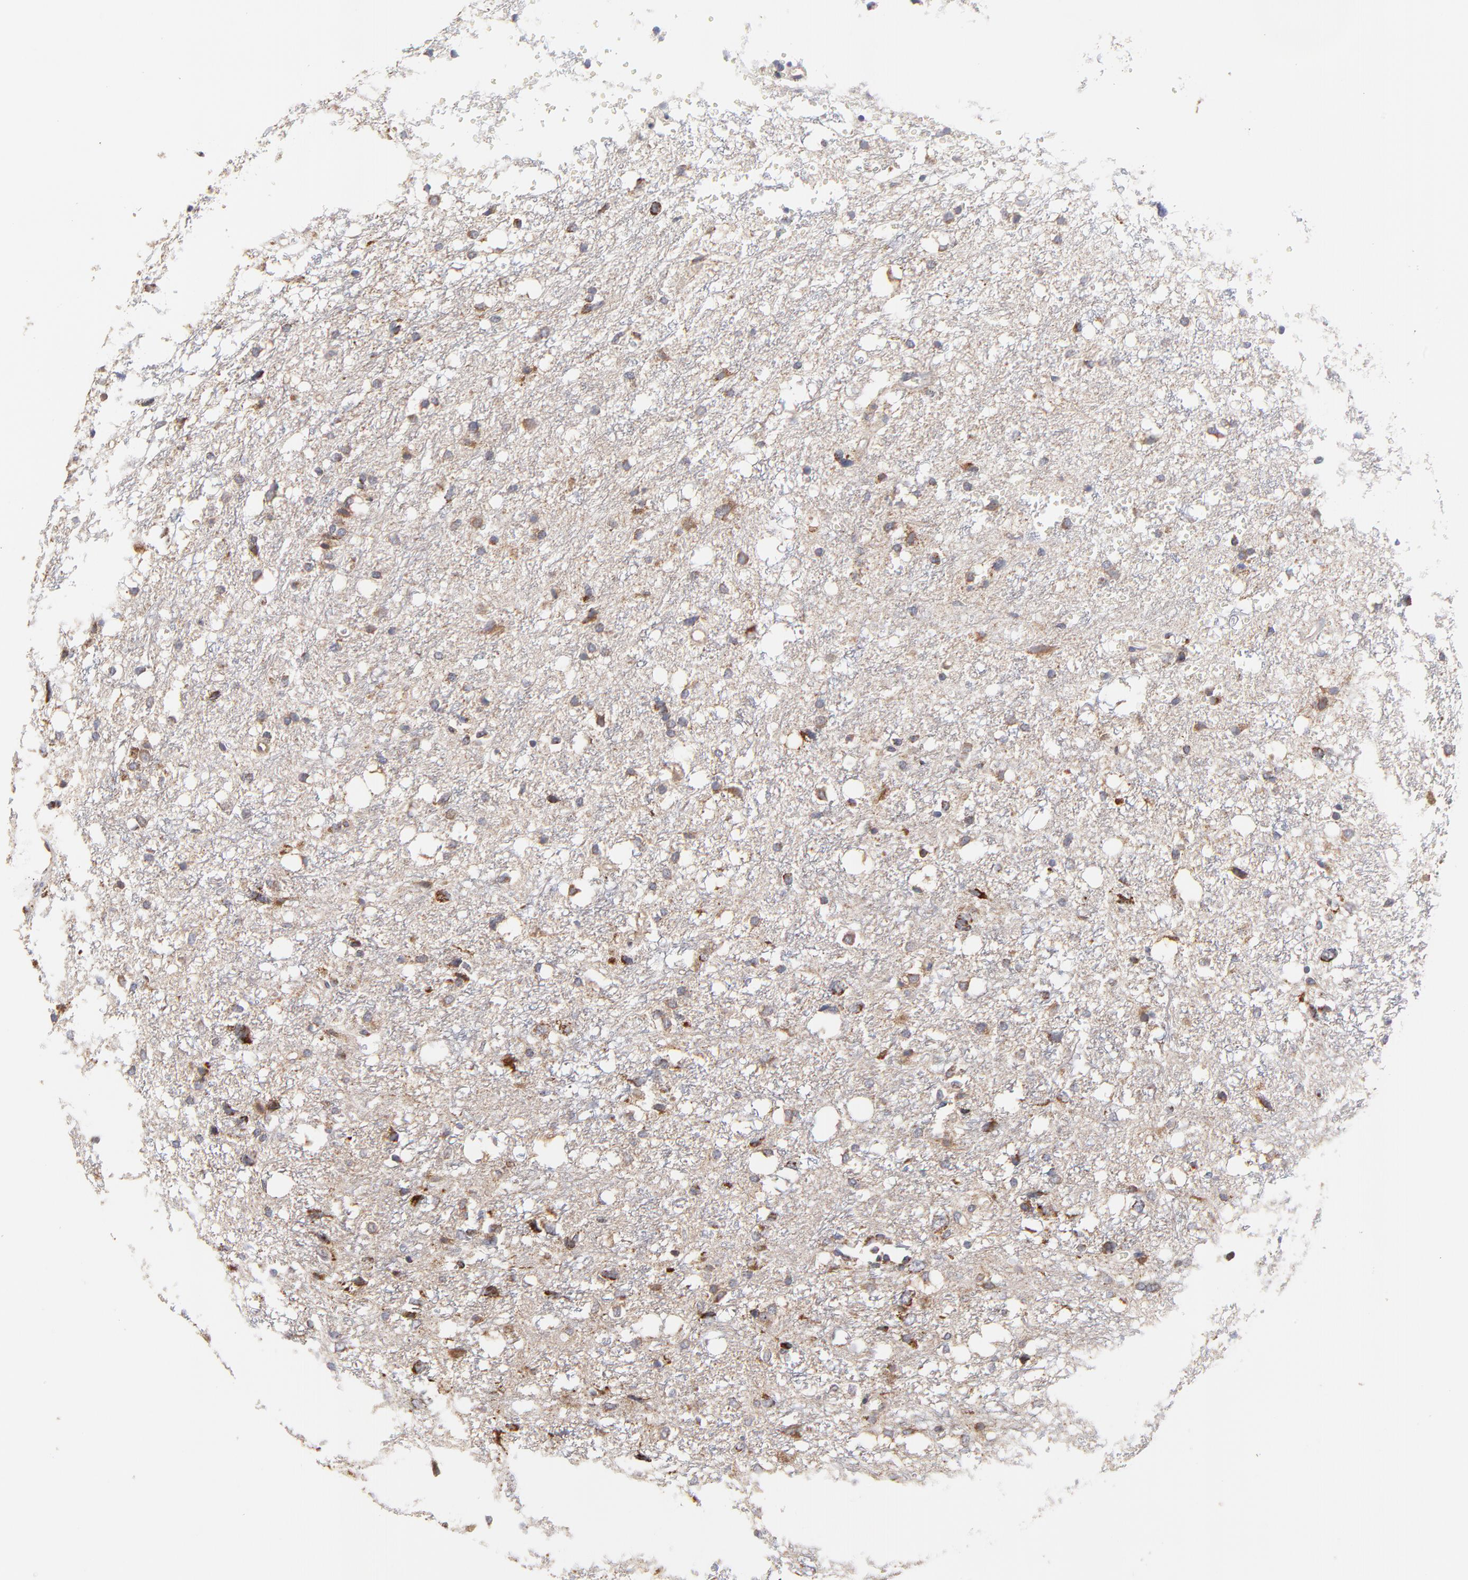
{"staining": {"intensity": "moderate", "quantity": "25%-75%", "location": "cytoplasmic/membranous"}, "tissue": "glioma", "cell_type": "Tumor cells", "image_type": "cancer", "snomed": [{"axis": "morphology", "description": "Glioma, malignant, High grade"}, {"axis": "topography", "description": "Brain"}], "caption": "The image shows immunohistochemical staining of malignant glioma (high-grade). There is moderate cytoplasmic/membranous staining is present in about 25%-75% of tumor cells.", "gene": "ZNF550", "patient": {"sex": "female", "age": 59}}